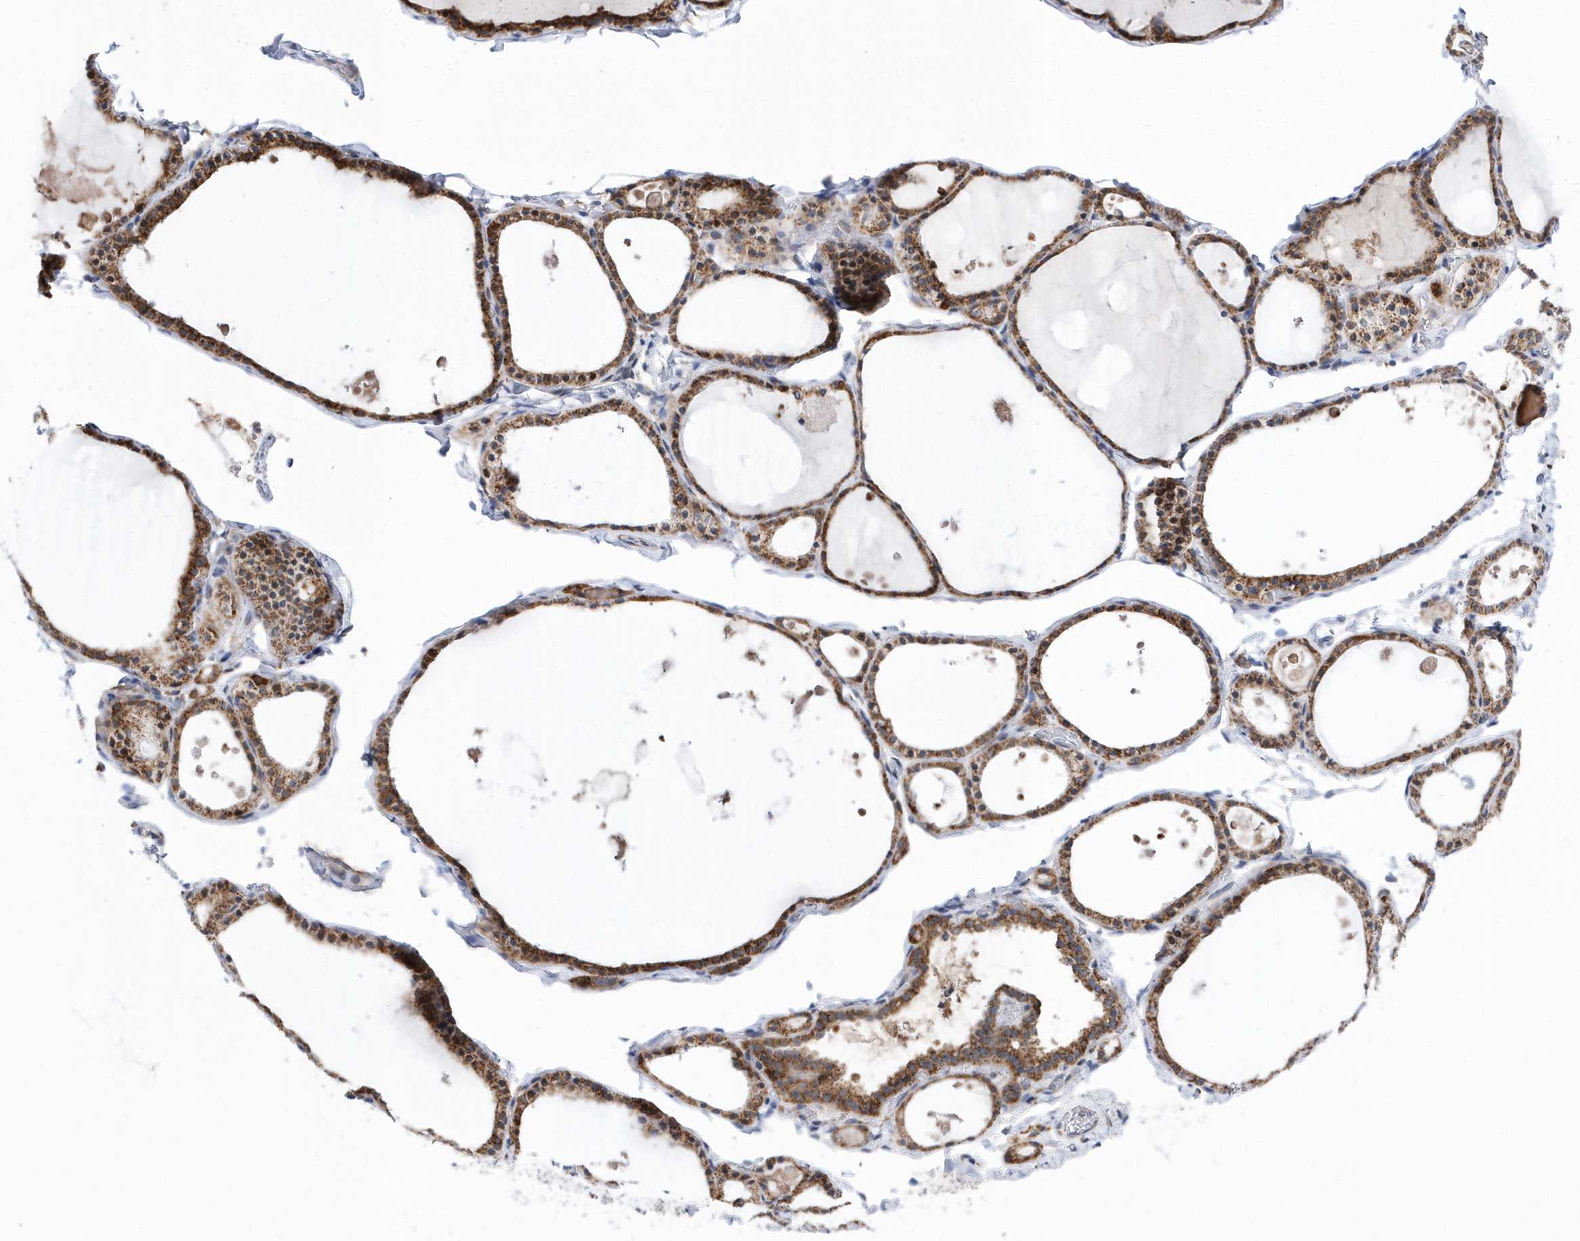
{"staining": {"intensity": "moderate", "quantity": ">75%", "location": "cytoplasmic/membranous"}, "tissue": "thyroid gland", "cell_type": "Glandular cells", "image_type": "normal", "snomed": [{"axis": "morphology", "description": "Normal tissue, NOS"}, {"axis": "topography", "description": "Thyroid gland"}], "caption": "DAB immunohistochemical staining of unremarkable human thyroid gland displays moderate cytoplasmic/membranous protein staining in about >75% of glandular cells.", "gene": "SPATA5", "patient": {"sex": "male", "age": 56}}